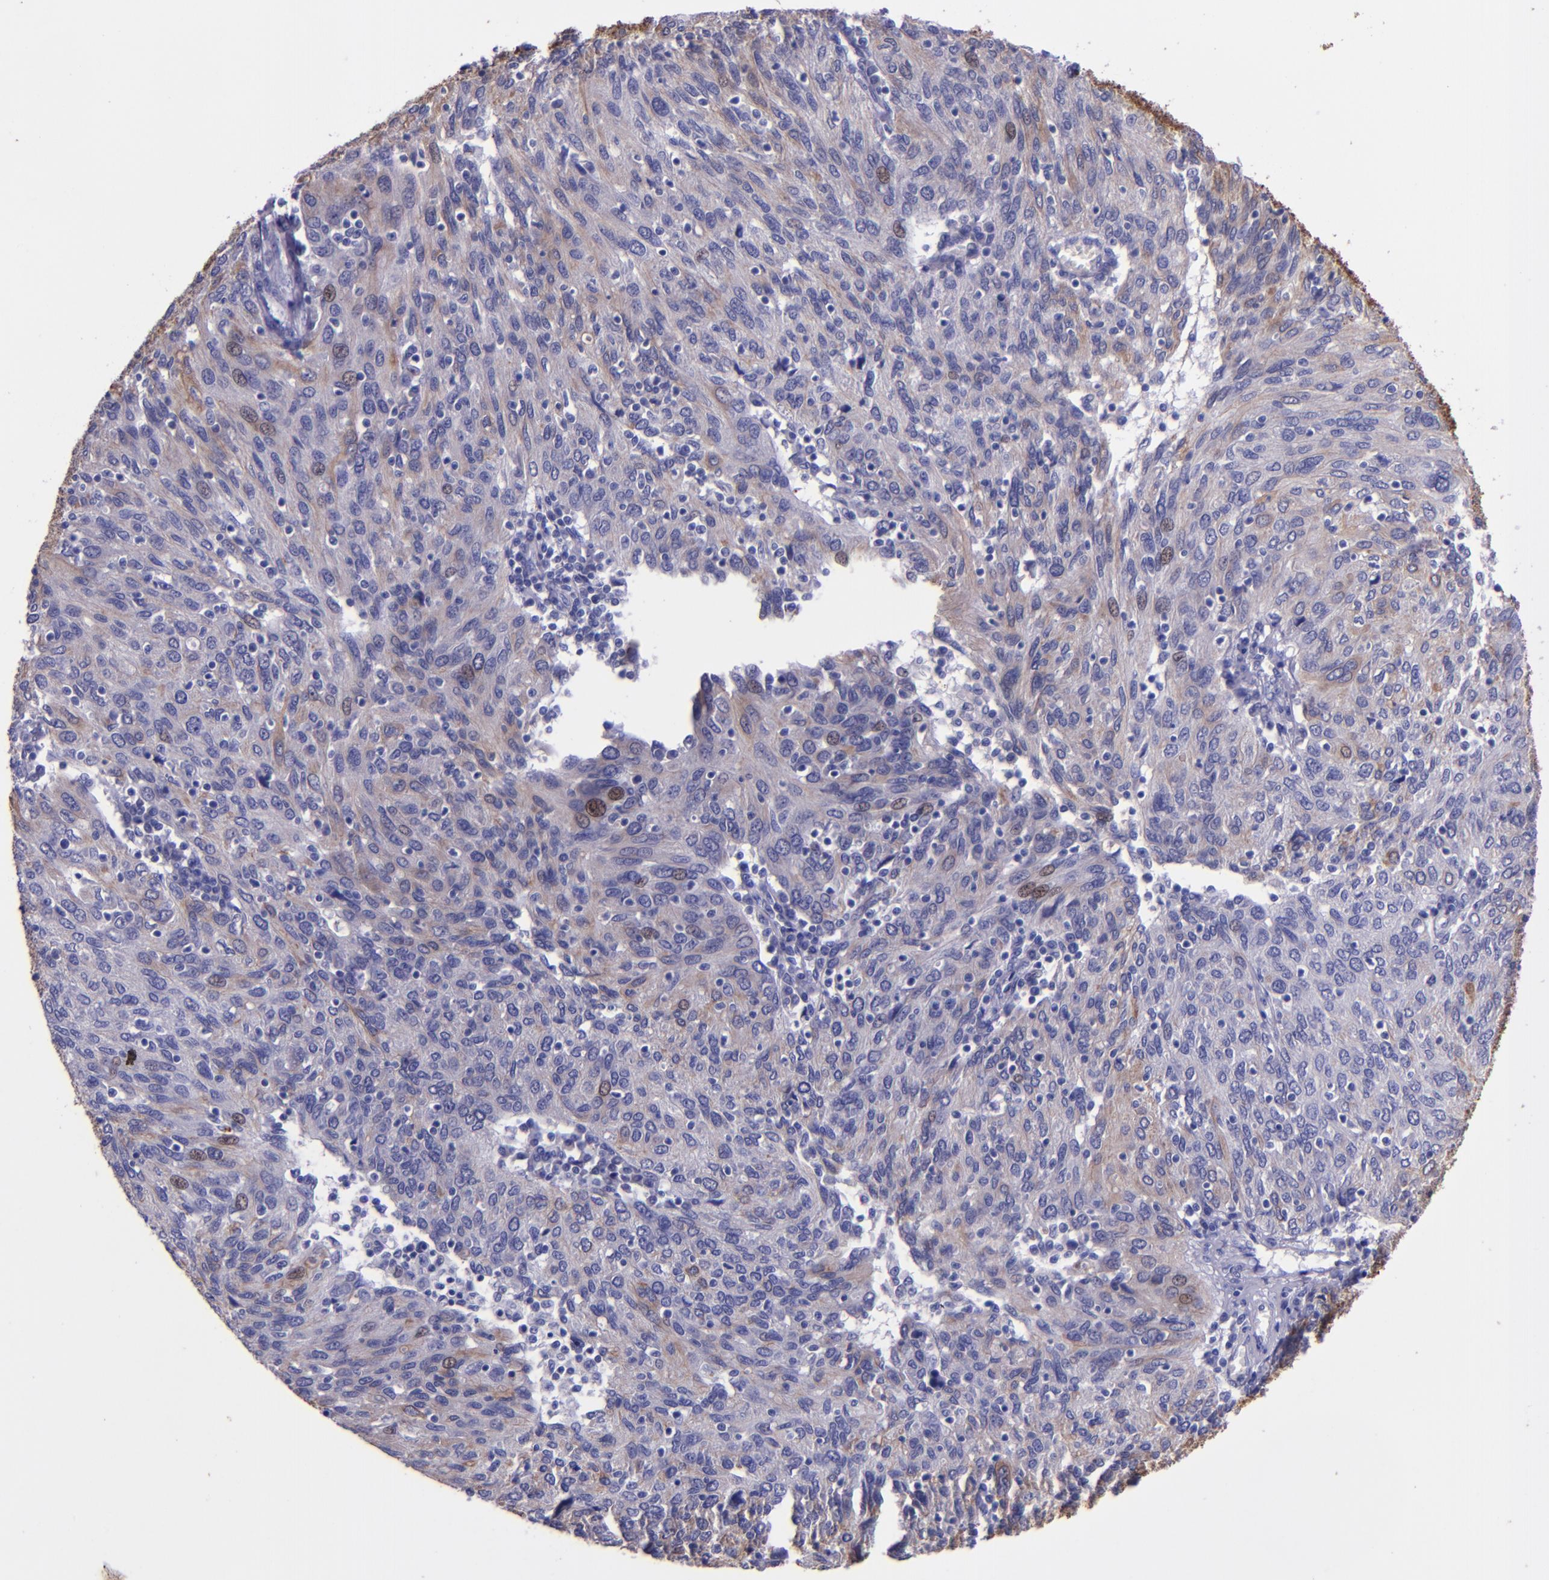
{"staining": {"intensity": "negative", "quantity": "none", "location": "none"}, "tissue": "ovarian cancer", "cell_type": "Tumor cells", "image_type": "cancer", "snomed": [{"axis": "morphology", "description": "Carcinoma, endometroid"}, {"axis": "topography", "description": "Ovary"}], "caption": "Immunohistochemistry (IHC) histopathology image of human ovarian endometroid carcinoma stained for a protein (brown), which shows no staining in tumor cells.", "gene": "KRT4", "patient": {"sex": "female", "age": 50}}